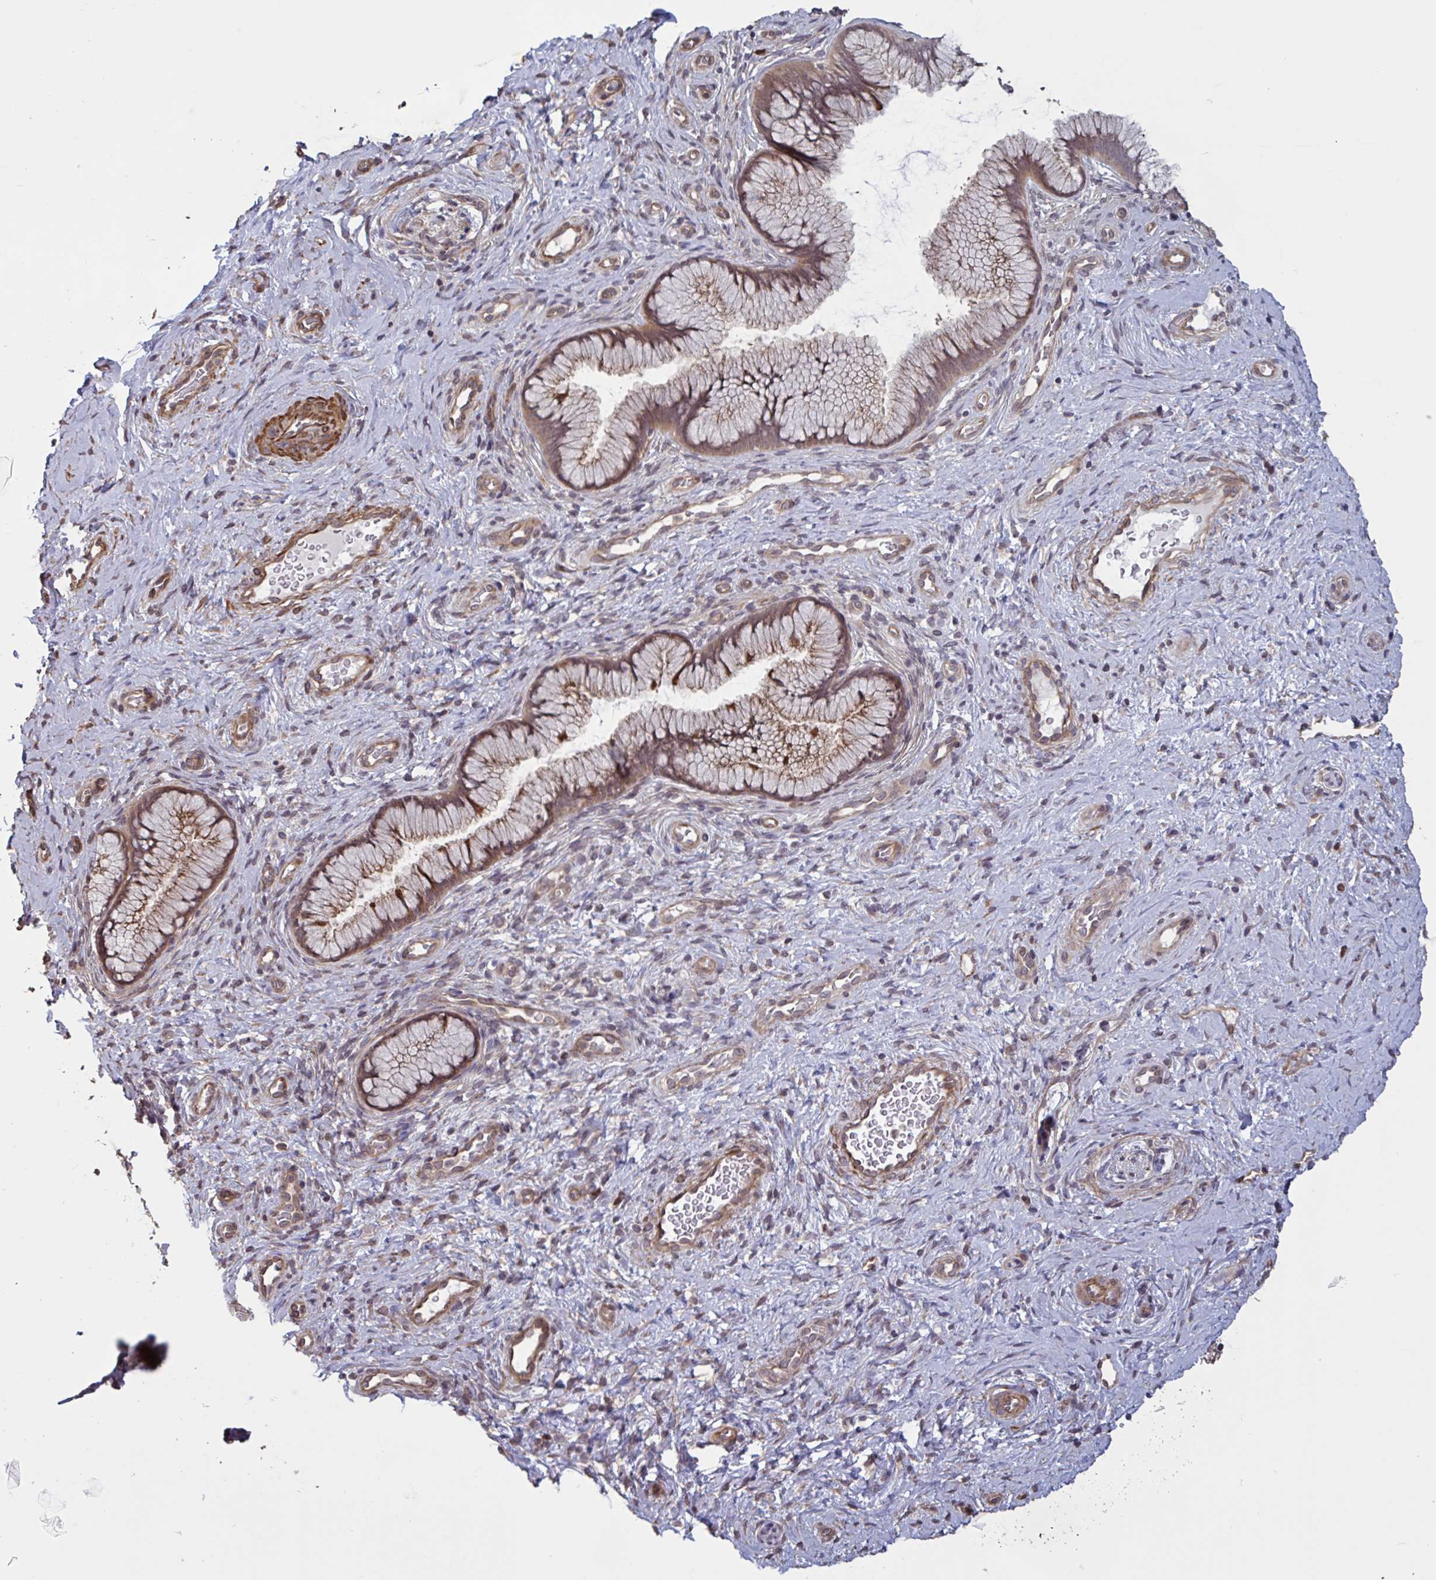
{"staining": {"intensity": "weak", "quantity": ">75%", "location": "cytoplasmic/membranous"}, "tissue": "cervix", "cell_type": "Glandular cells", "image_type": "normal", "snomed": [{"axis": "morphology", "description": "Normal tissue, NOS"}, {"axis": "topography", "description": "Cervix"}], "caption": "Cervix stained with DAB (3,3'-diaminobenzidine) immunohistochemistry reveals low levels of weak cytoplasmic/membranous expression in approximately >75% of glandular cells.", "gene": "IPO5", "patient": {"sex": "female", "age": 34}}